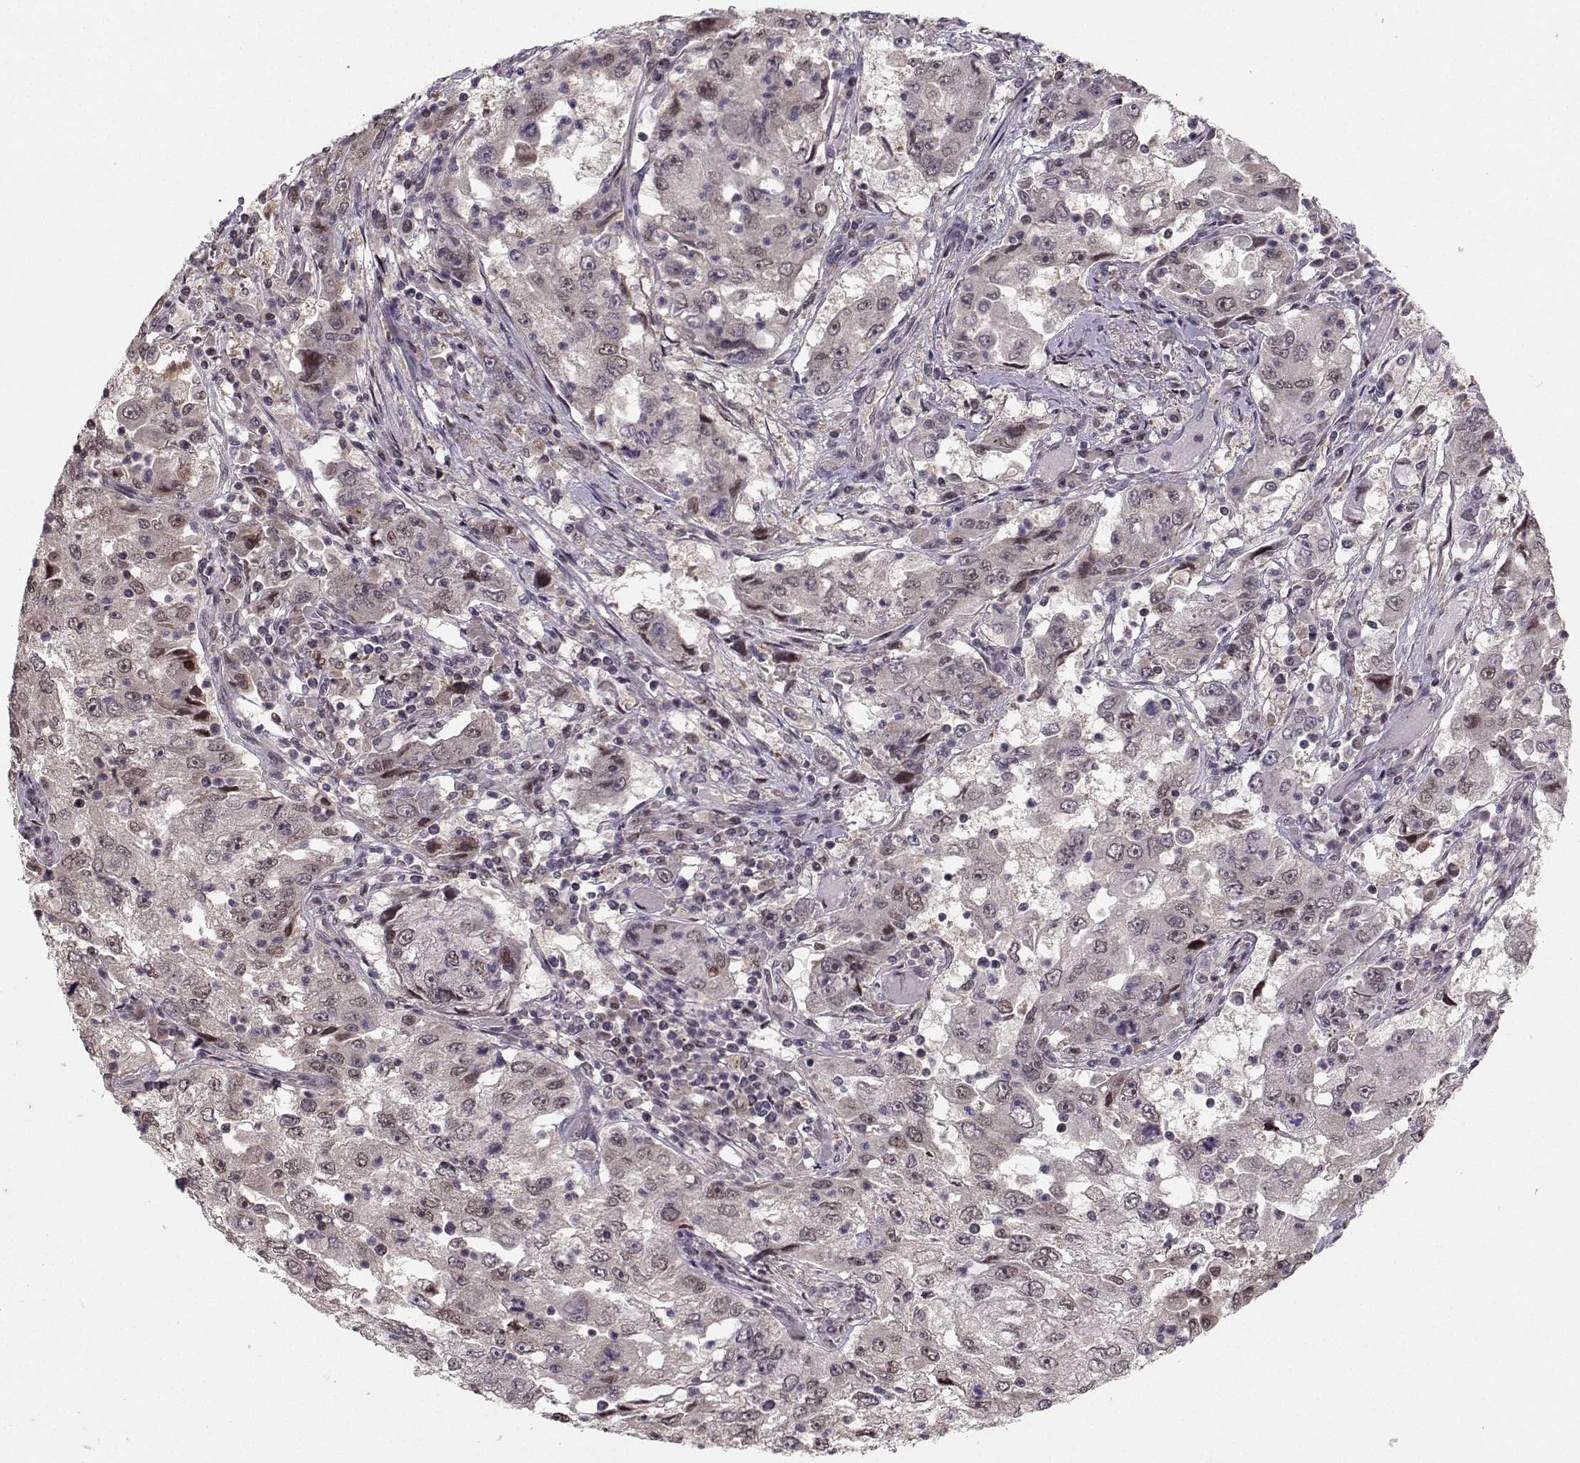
{"staining": {"intensity": "negative", "quantity": "none", "location": "none"}, "tissue": "cervical cancer", "cell_type": "Tumor cells", "image_type": "cancer", "snomed": [{"axis": "morphology", "description": "Squamous cell carcinoma, NOS"}, {"axis": "topography", "description": "Cervix"}], "caption": "The image shows no staining of tumor cells in cervical squamous cell carcinoma. (DAB (3,3'-diaminobenzidine) IHC with hematoxylin counter stain).", "gene": "PKP2", "patient": {"sex": "female", "age": 36}}